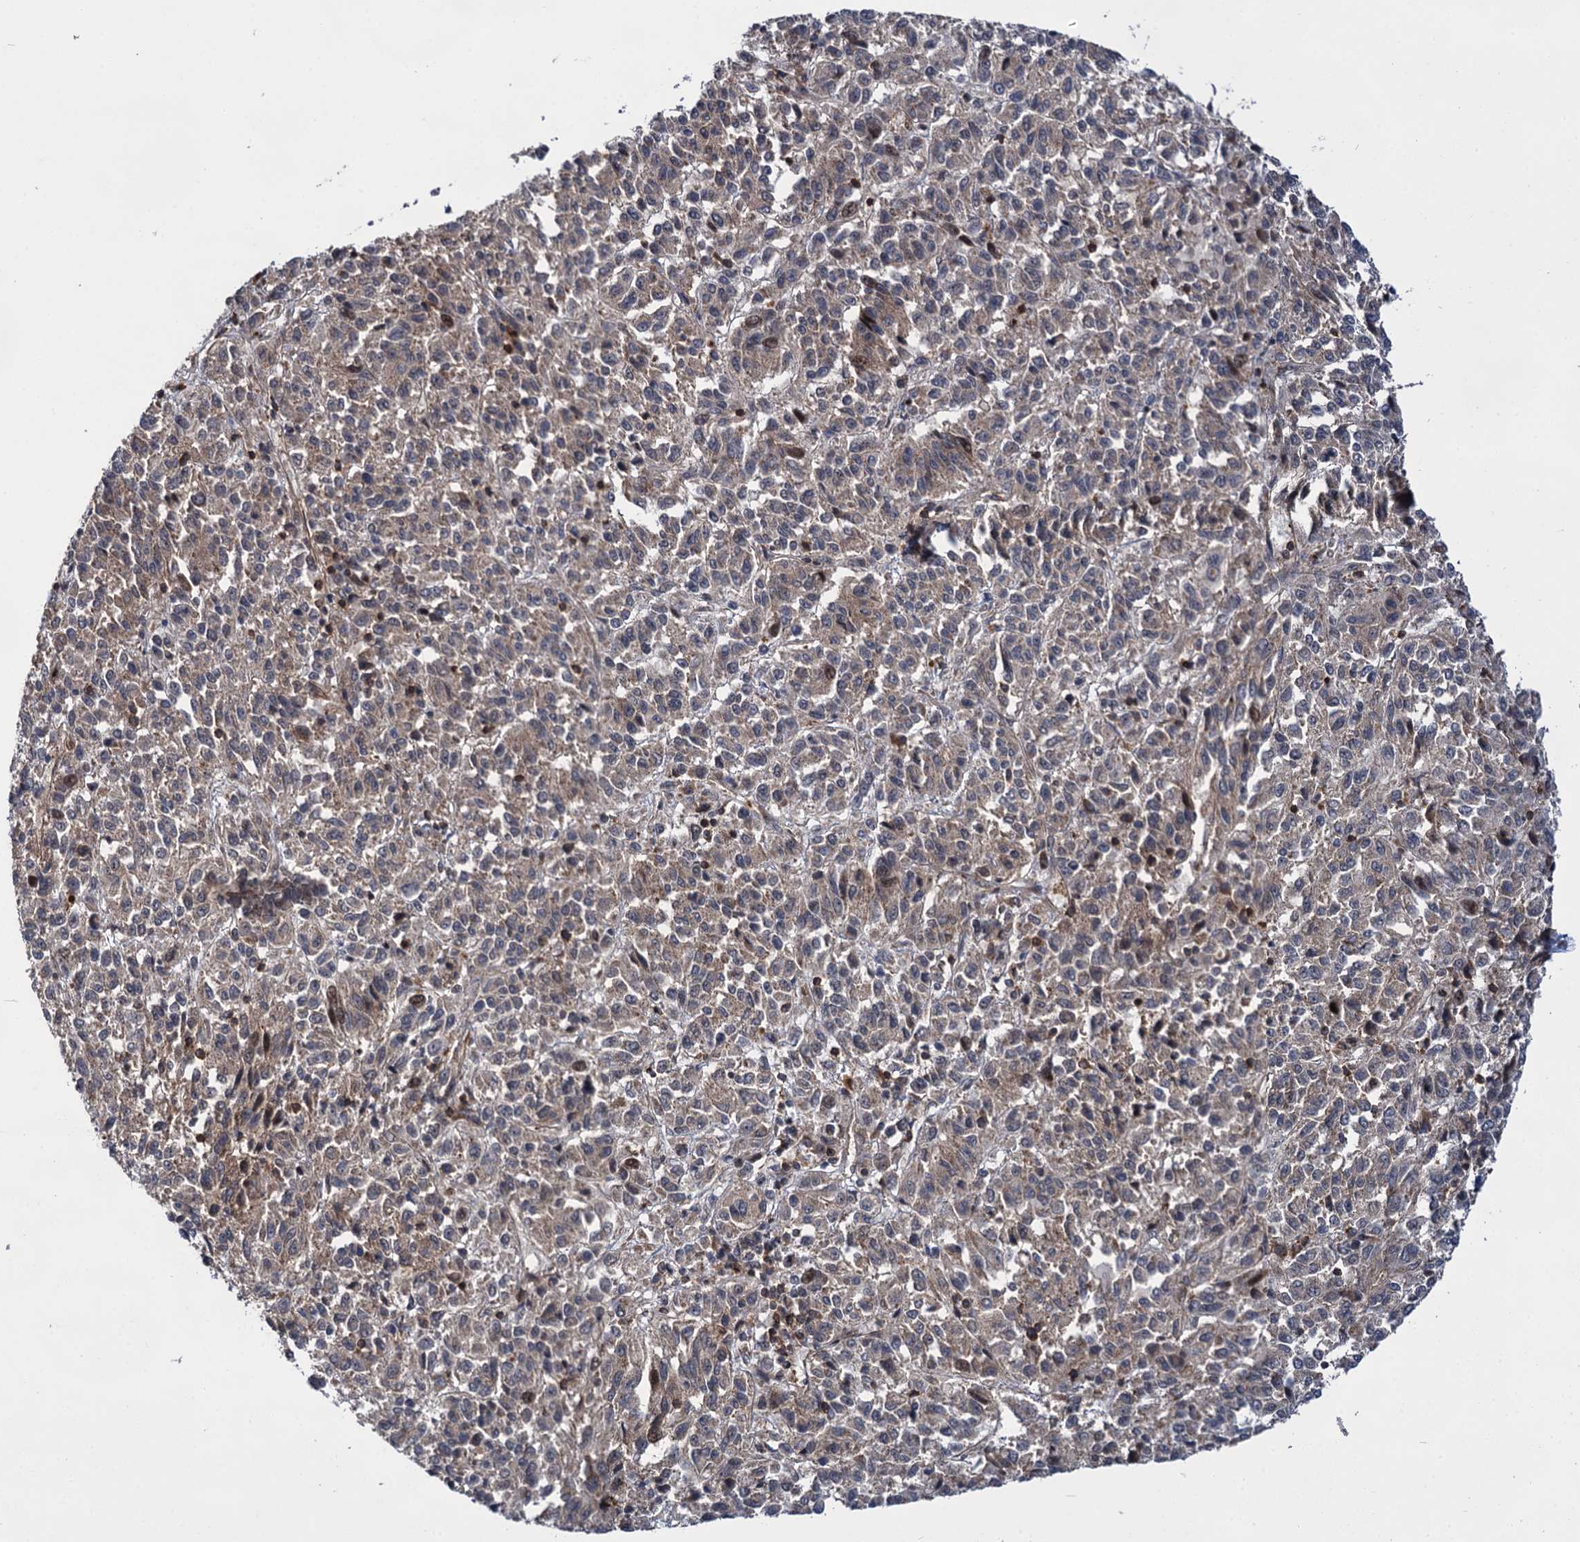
{"staining": {"intensity": "weak", "quantity": "<25%", "location": "cytoplasmic/membranous"}, "tissue": "melanoma", "cell_type": "Tumor cells", "image_type": "cancer", "snomed": [{"axis": "morphology", "description": "Malignant melanoma, Metastatic site"}, {"axis": "topography", "description": "Lung"}], "caption": "DAB immunohistochemical staining of human malignant melanoma (metastatic site) demonstrates no significant staining in tumor cells.", "gene": "ABLIM1", "patient": {"sex": "male", "age": 64}}